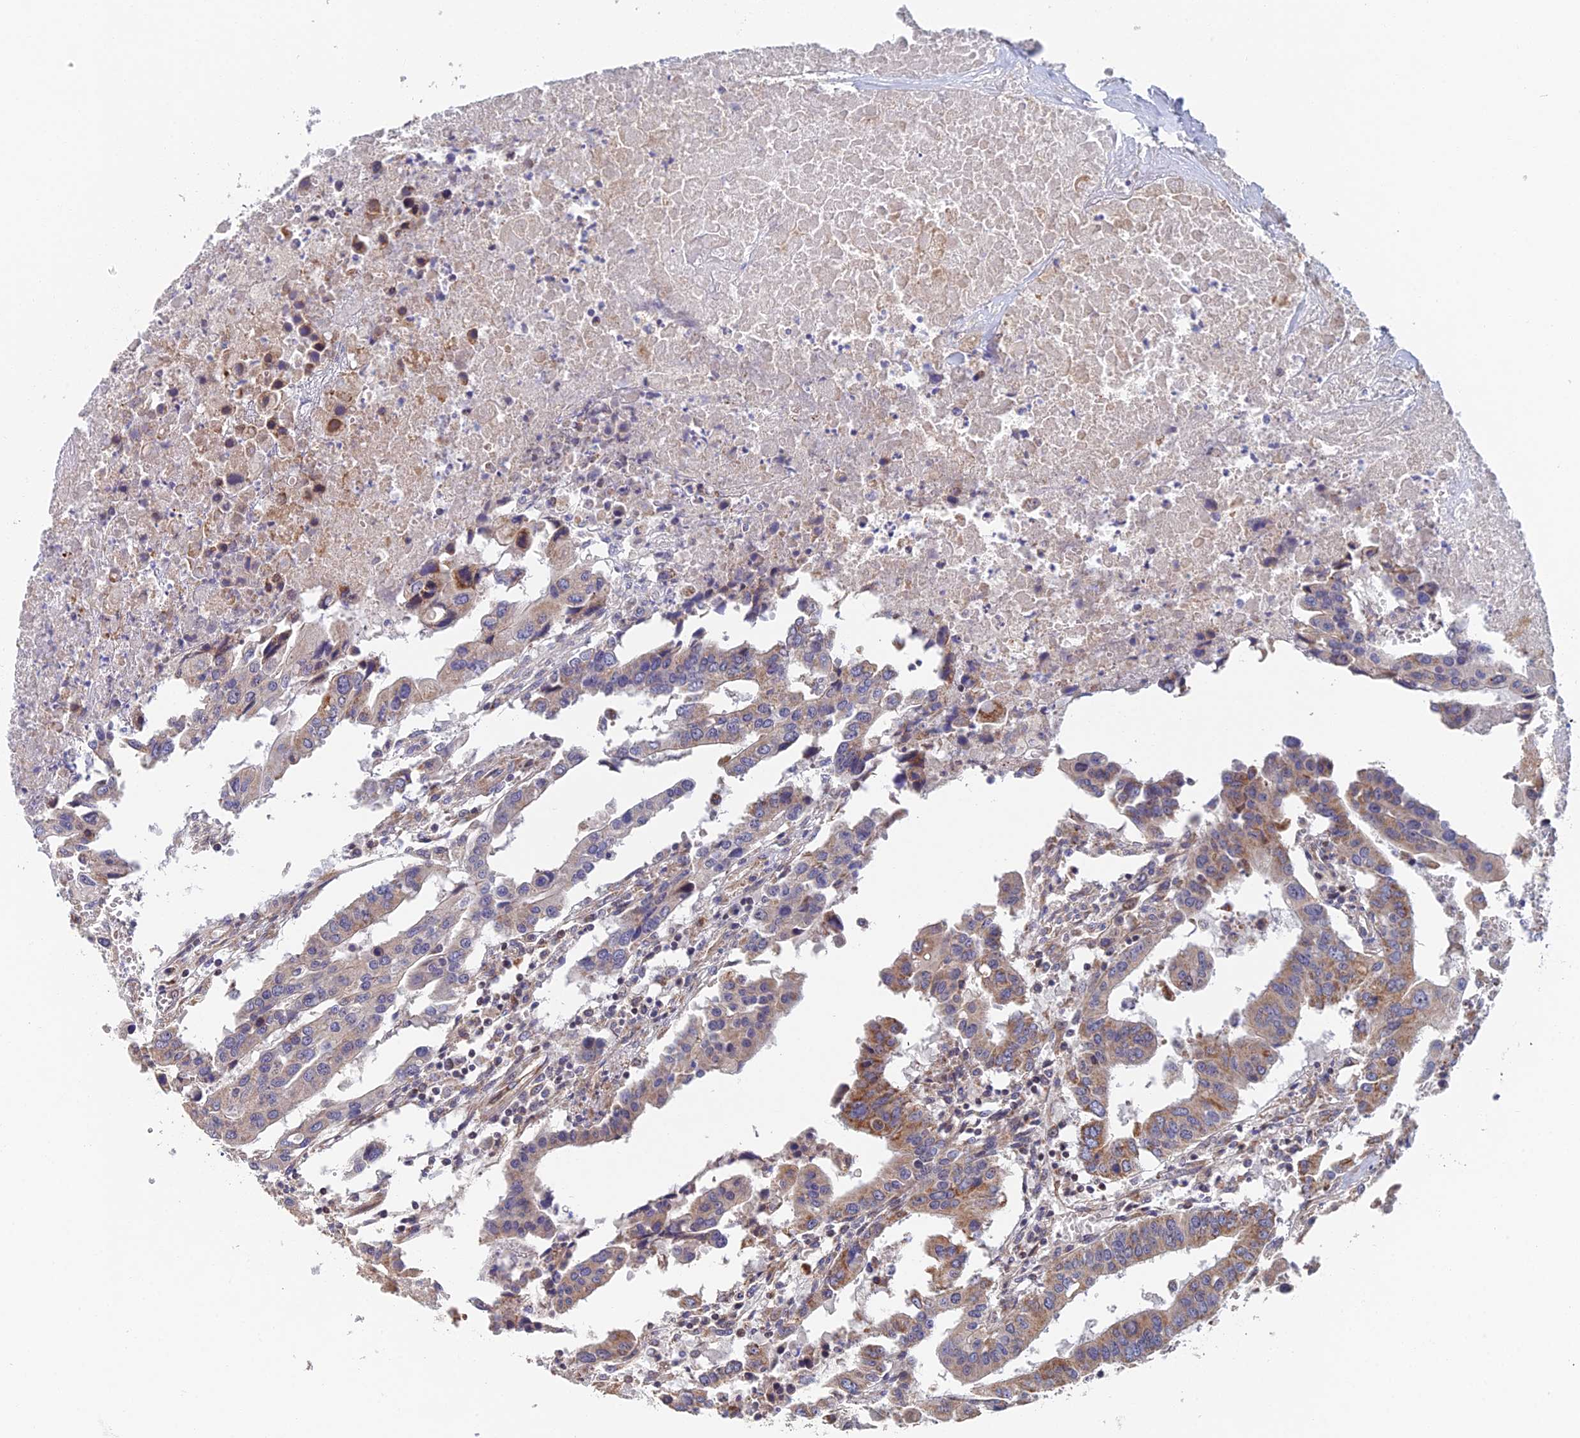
{"staining": {"intensity": "moderate", "quantity": "25%-75%", "location": "cytoplasmic/membranous"}, "tissue": "colorectal cancer", "cell_type": "Tumor cells", "image_type": "cancer", "snomed": [{"axis": "morphology", "description": "Adenocarcinoma, NOS"}, {"axis": "topography", "description": "Colon"}], "caption": "Immunohistochemical staining of human colorectal adenocarcinoma exhibits medium levels of moderate cytoplasmic/membranous protein expression in about 25%-75% of tumor cells.", "gene": "ECSIT", "patient": {"sex": "male", "age": 77}}